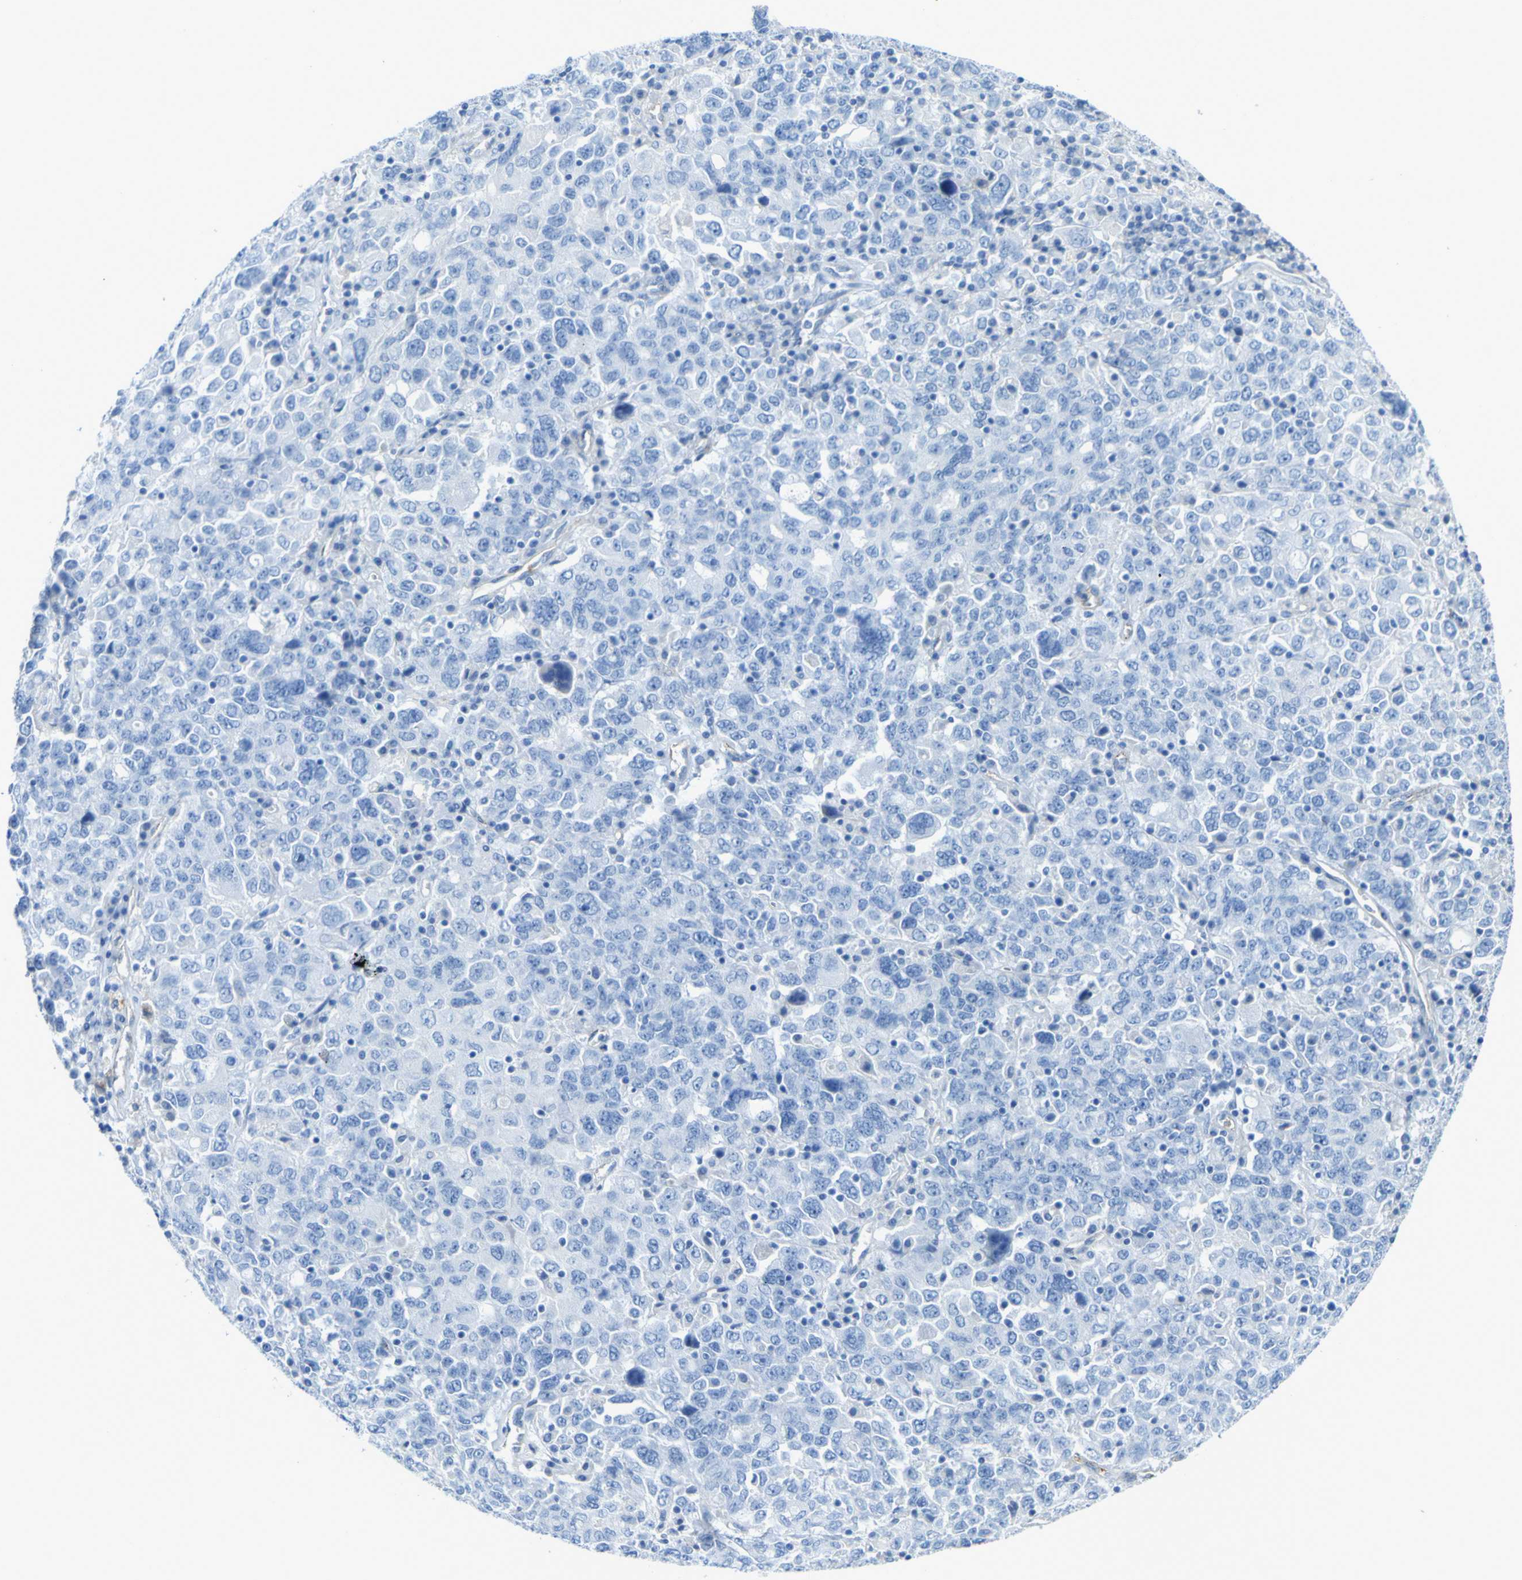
{"staining": {"intensity": "negative", "quantity": "none", "location": "none"}, "tissue": "ovarian cancer", "cell_type": "Tumor cells", "image_type": "cancer", "snomed": [{"axis": "morphology", "description": "Carcinoma, endometroid"}, {"axis": "topography", "description": "Ovary"}], "caption": "DAB immunohistochemical staining of human ovarian endometroid carcinoma demonstrates no significant positivity in tumor cells. Brightfield microscopy of immunohistochemistry (IHC) stained with DAB (brown) and hematoxylin (blue), captured at high magnification.", "gene": "CD93", "patient": {"sex": "female", "age": 62}}